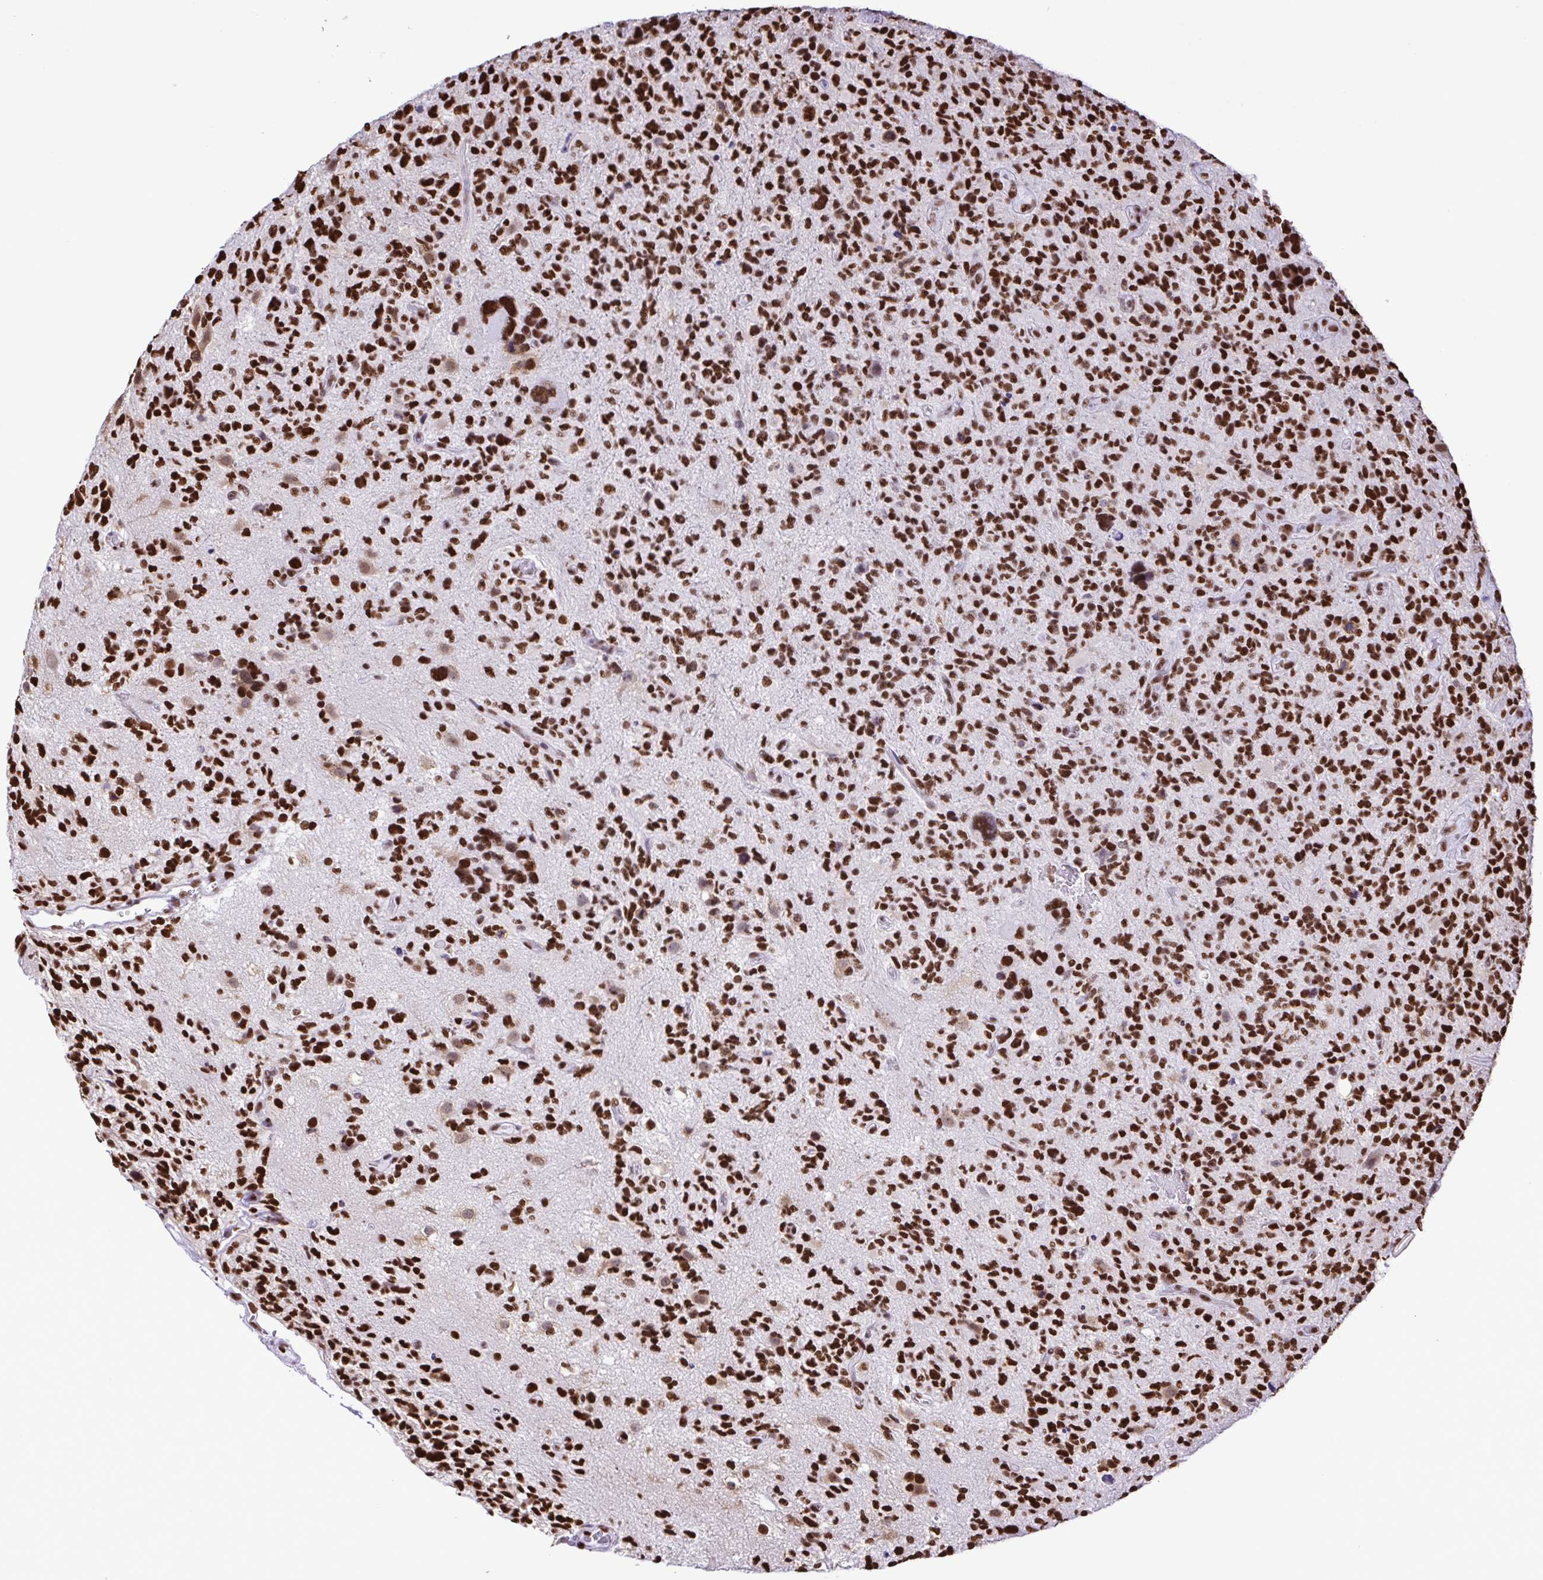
{"staining": {"intensity": "strong", "quantity": ">75%", "location": "nuclear"}, "tissue": "glioma", "cell_type": "Tumor cells", "image_type": "cancer", "snomed": [{"axis": "morphology", "description": "Glioma, malignant, High grade"}, {"axis": "topography", "description": "Brain"}], "caption": "Strong nuclear protein staining is seen in approximately >75% of tumor cells in high-grade glioma (malignant).", "gene": "TRIM28", "patient": {"sex": "female", "age": 71}}